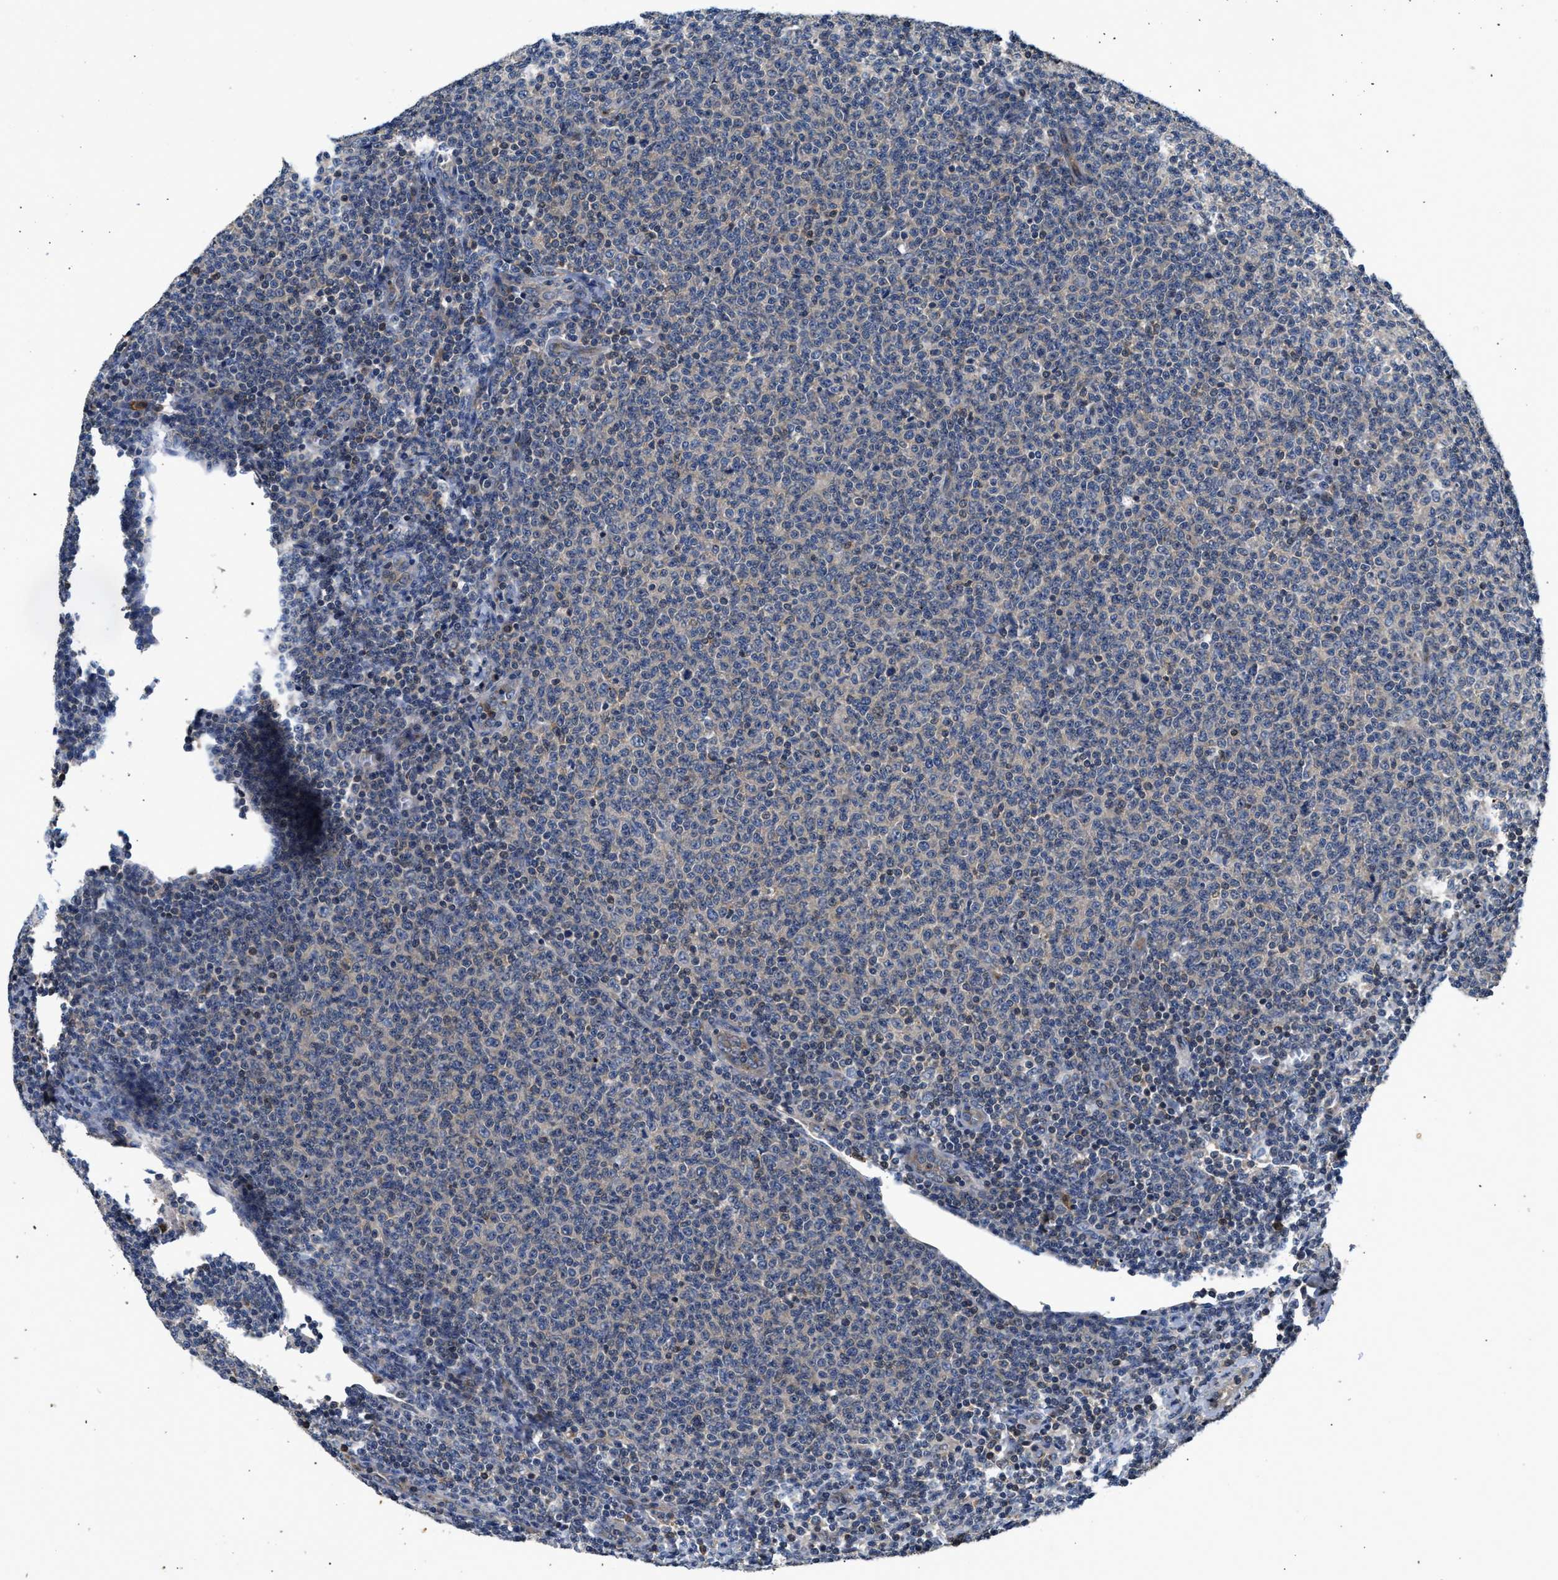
{"staining": {"intensity": "negative", "quantity": "none", "location": "none"}, "tissue": "lymphoma", "cell_type": "Tumor cells", "image_type": "cancer", "snomed": [{"axis": "morphology", "description": "Malignant lymphoma, non-Hodgkin's type, Low grade"}, {"axis": "topography", "description": "Lymph node"}], "caption": "Immunohistochemistry histopathology image of neoplastic tissue: human lymphoma stained with DAB (3,3'-diaminobenzidine) exhibits no significant protein positivity in tumor cells.", "gene": "CHUK", "patient": {"sex": "male", "age": 66}}